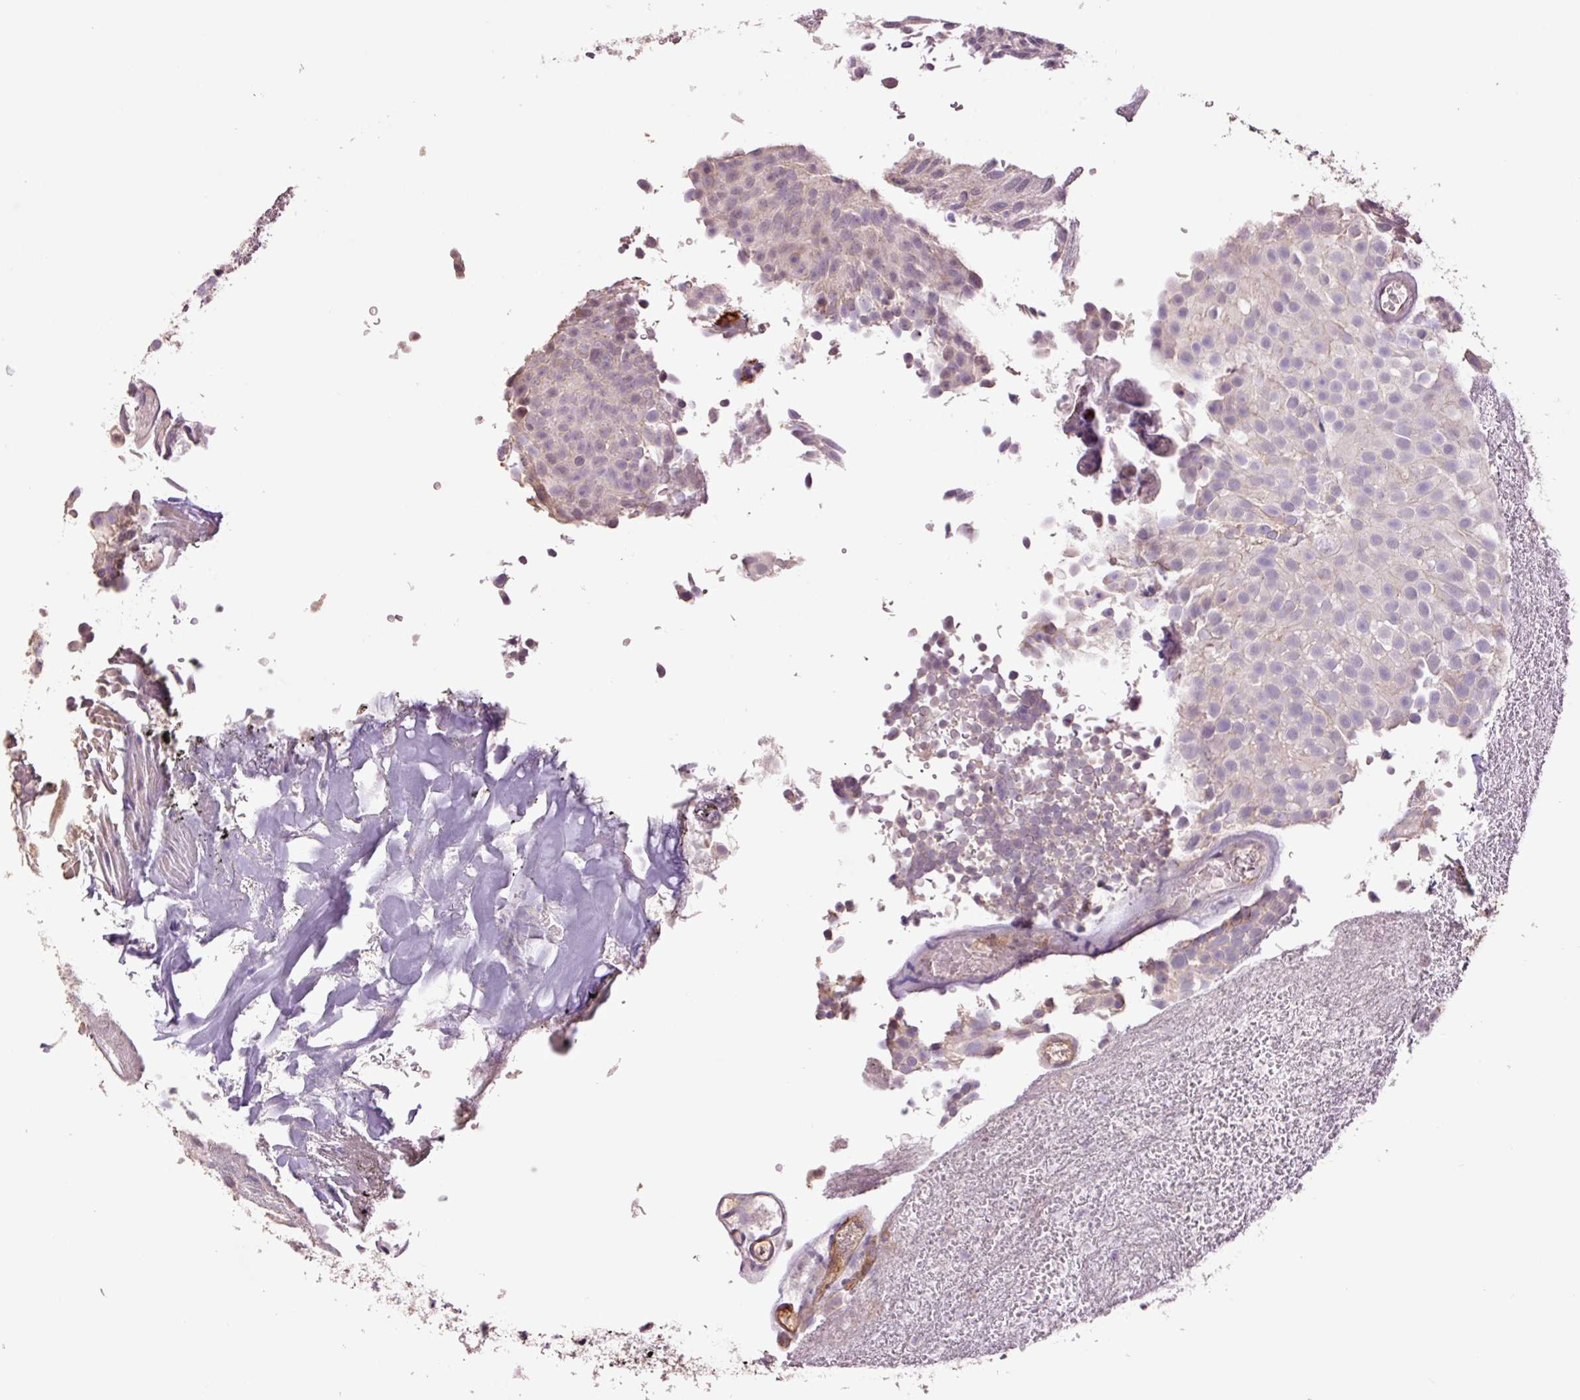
{"staining": {"intensity": "negative", "quantity": "none", "location": "none"}, "tissue": "urothelial cancer", "cell_type": "Tumor cells", "image_type": "cancer", "snomed": [{"axis": "morphology", "description": "Urothelial carcinoma, Low grade"}, {"axis": "topography", "description": "Urinary bladder"}], "caption": "Urothelial carcinoma (low-grade) was stained to show a protein in brown. There is no significant staining in tumor cells.", "gene": "SLC1A4", "patient": {"sex": "male", "age": 78}}